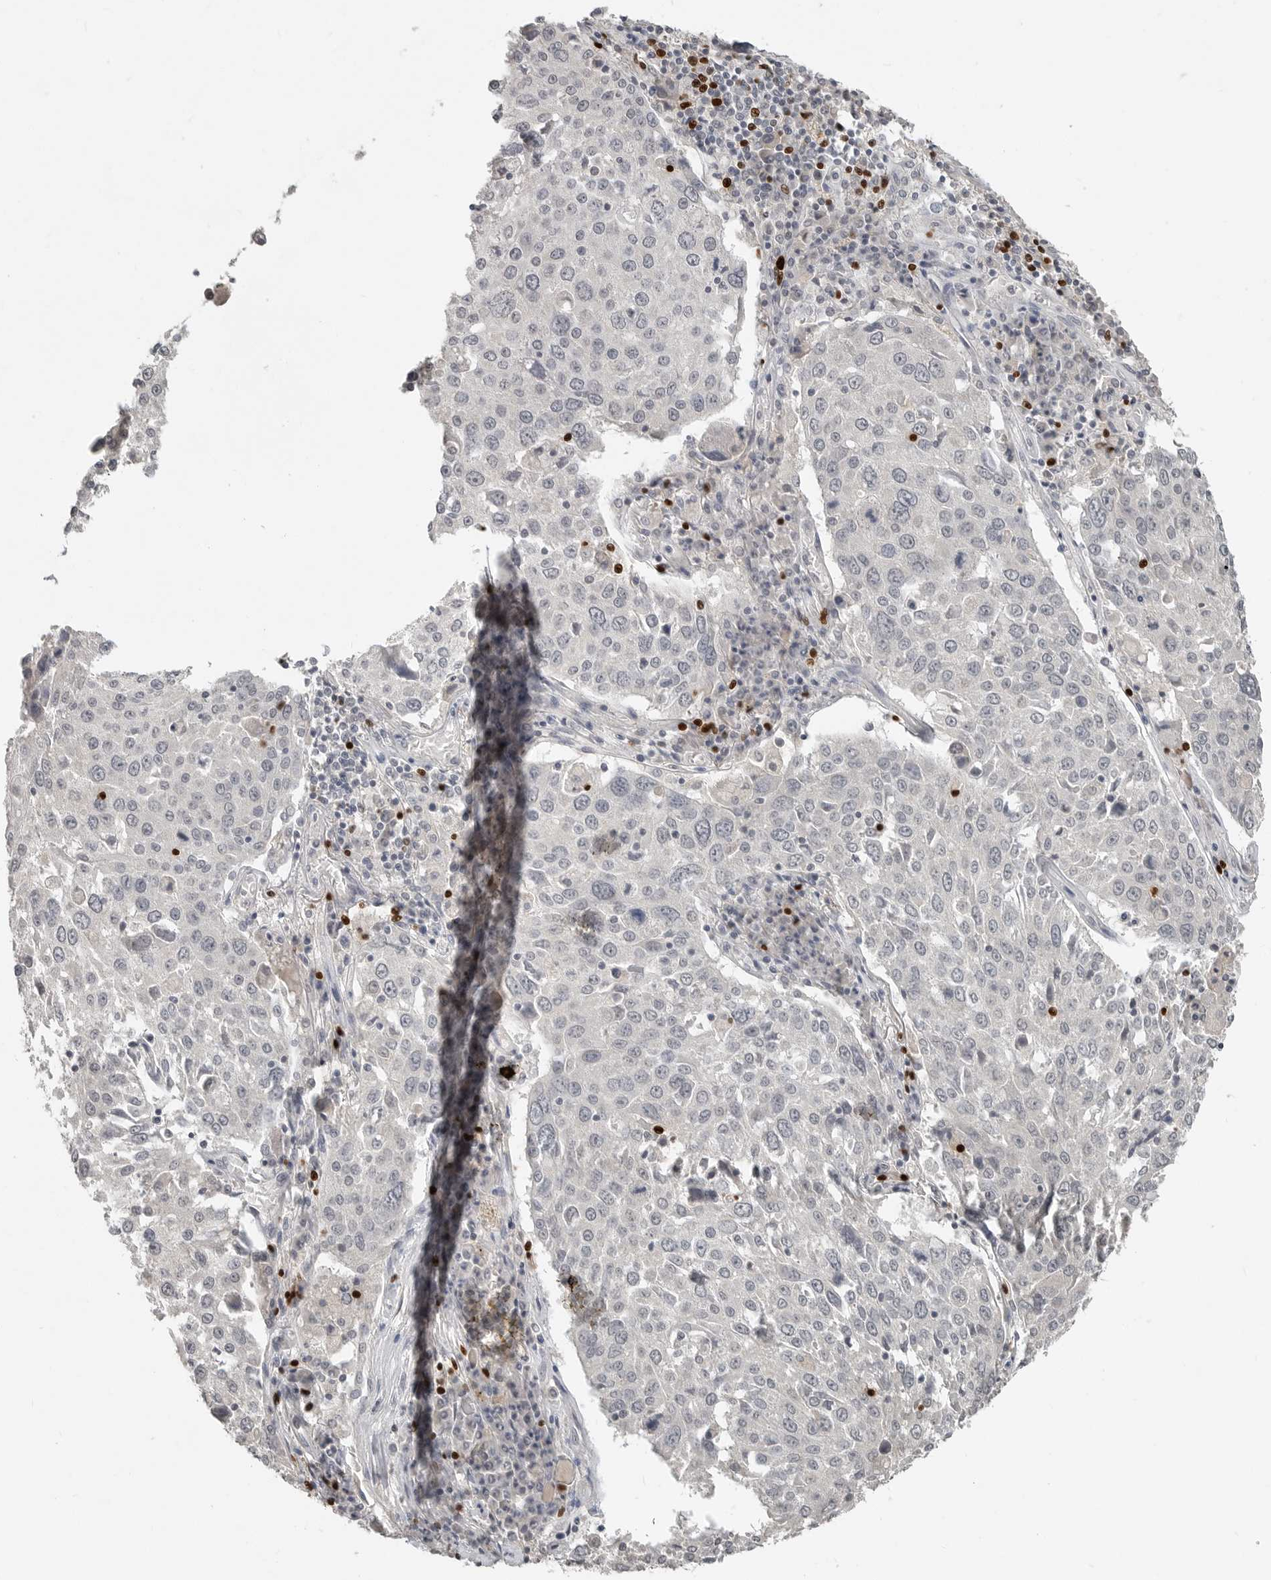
{"staining": {"intensity": "negative", "quantity": "none", "location": "none"}, "tissue": "lung cancer", "cell_type": "Tumor cells", "image_type": "cancer", "snomed": [{"axis": "morphology", "description": "Squamous cell carcinoma, NOS"}, {"axis": "topography", "description": "Lung"}], "caption": "IHC of human lung cancer (squamous cell carcinoma) reveals no expression in tumor cells.", "gene": "FOXP3", "patient": {"sex": "male", "age": 65}}